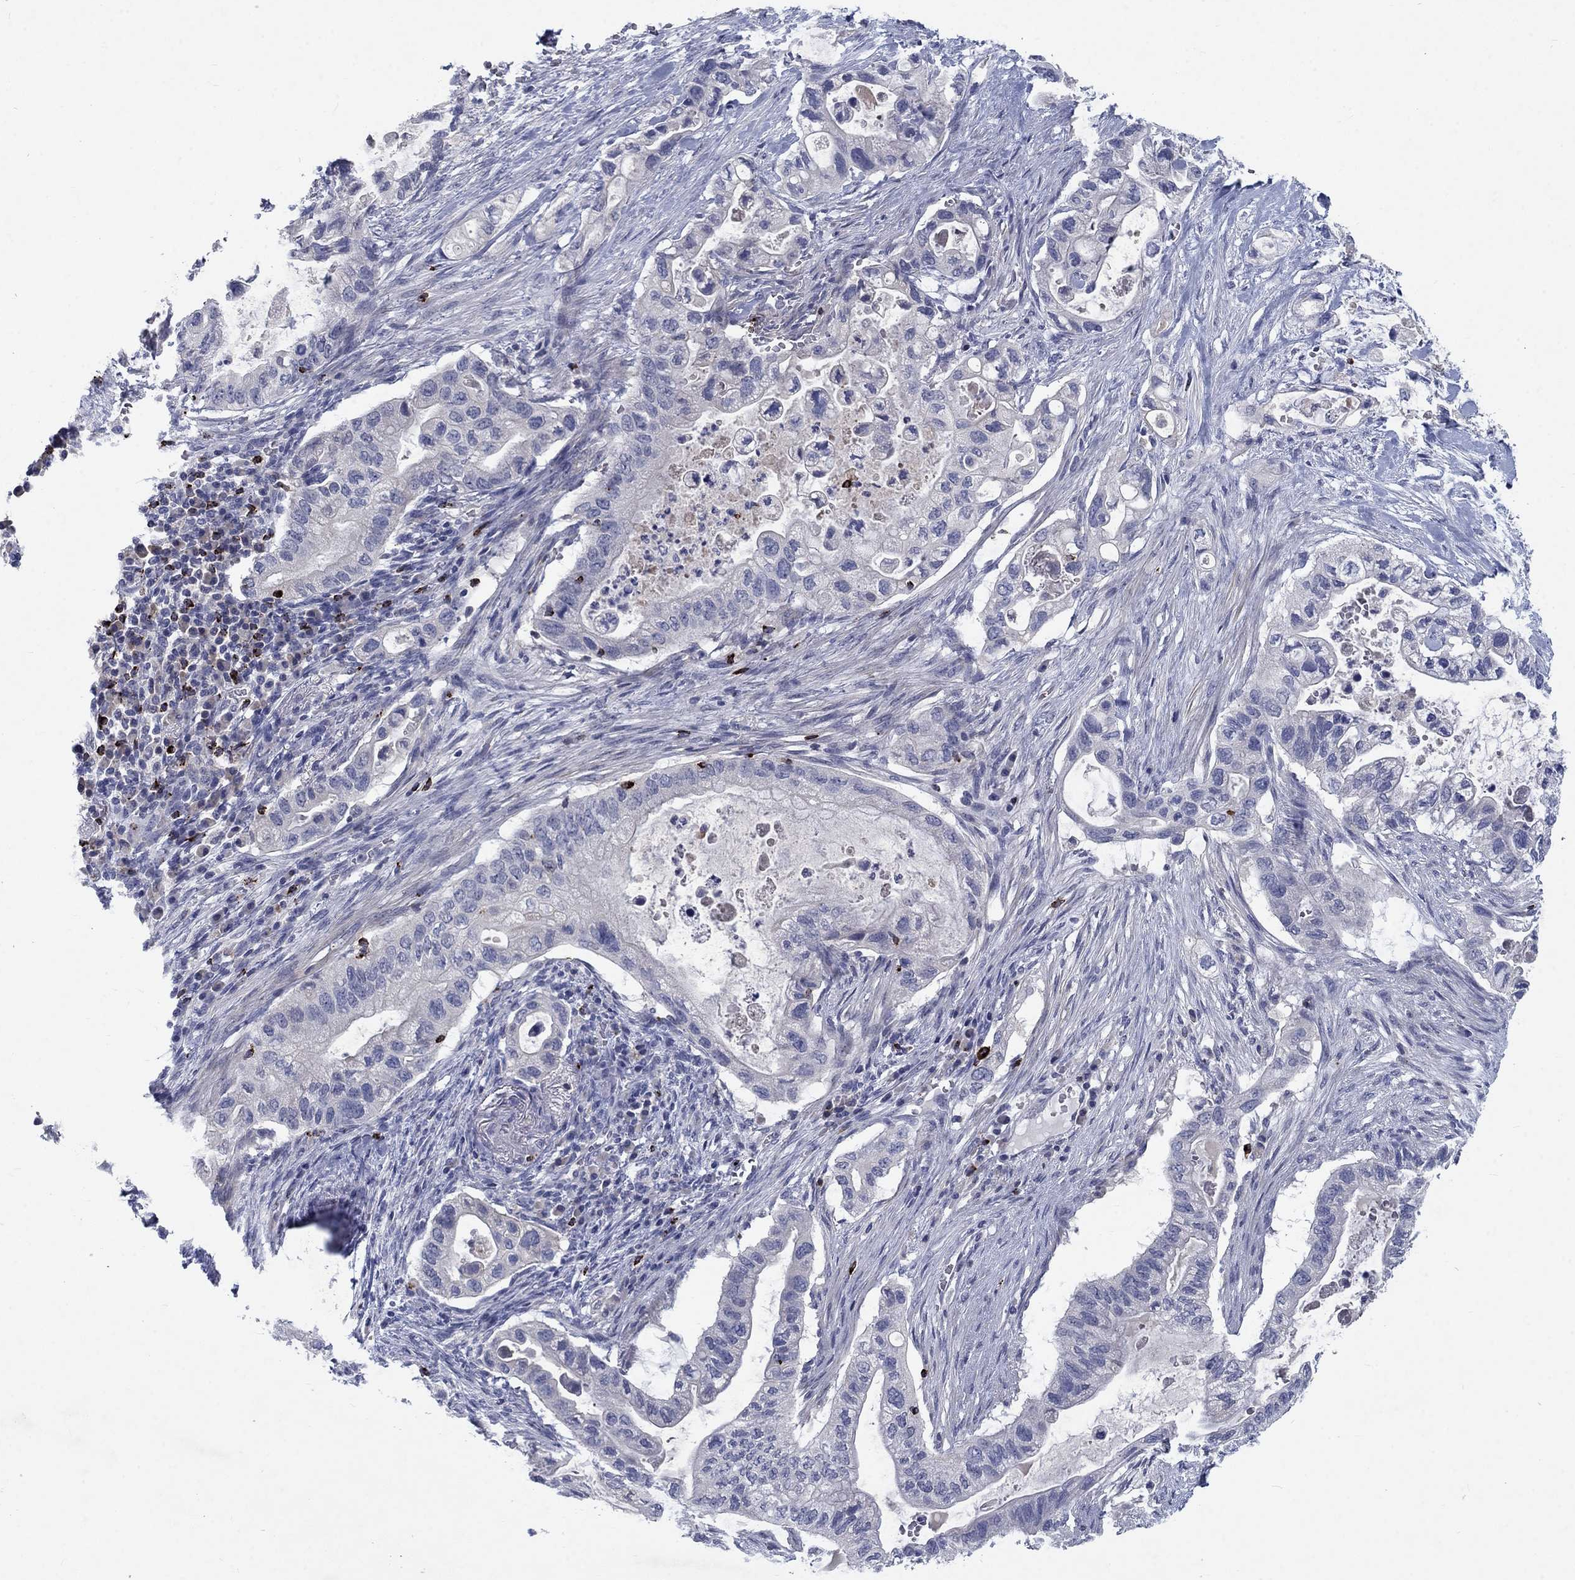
{"staining": {"intensity": "negative", "quantity": "none", "location": "none"}, "tissue": "pancreatic cancer", "cell_type": "Tumor cells", "image_type": "cancer", "snomed": [{"axis": "morphology", "description": "Adenocarcinoma, NOS"}, {"axis": "topography", "description": "Pancreas"}], "caption": "An immunohistochemistry (IHC) histopathology image of pancreatic cancer (adenocarcinoma) is shown. There is no staining in tumor cells of pancreatic cancer (adenocarcinoma).", "gene": "GZMA", "patient": {"sex": "female", "age": 72}}